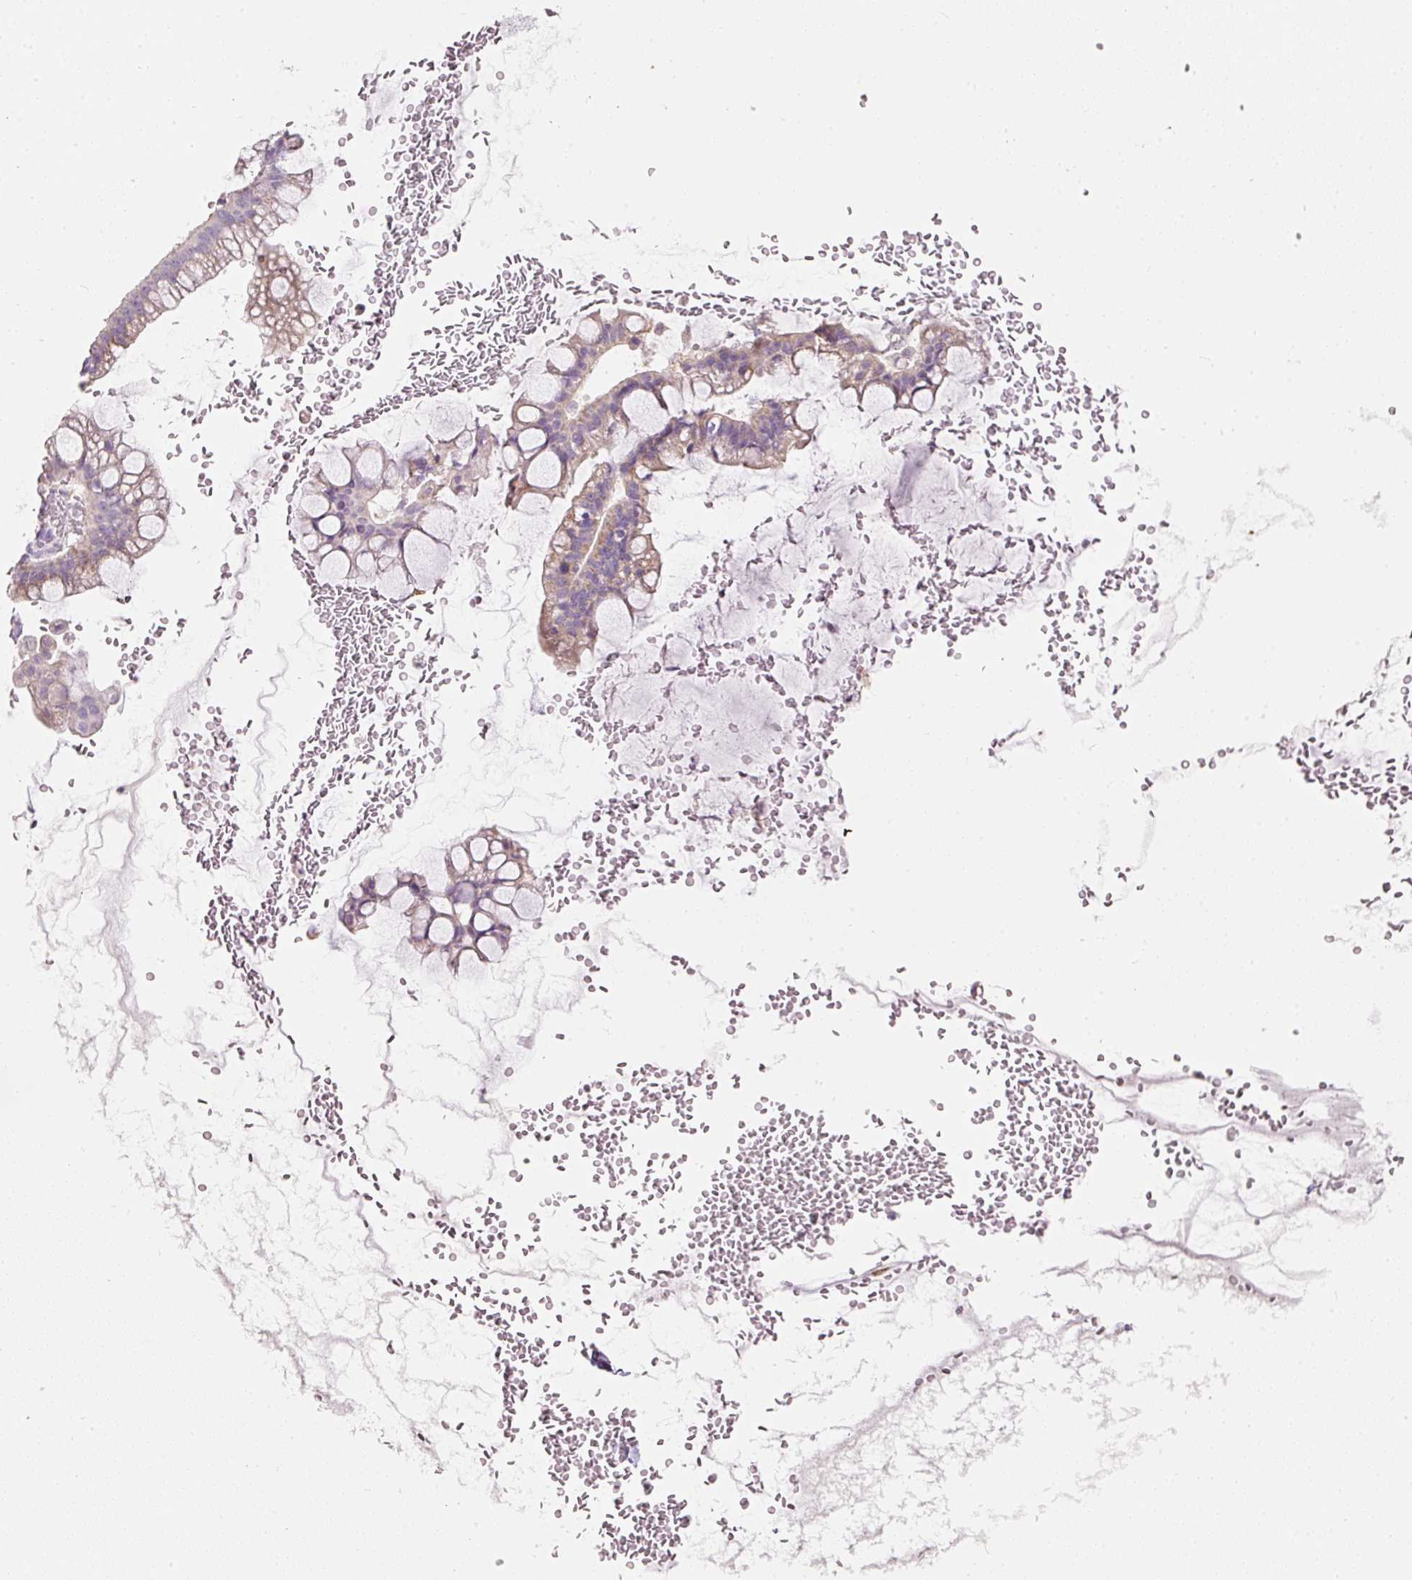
{"staining": {"intensity": "negative", "quantity": "none", "location": "none"}, "tissue": "ovarian cancer", "cell_type": "Tumor cells", "image_type": "cancer", "snomed": [{"axis": "morphology", "description": "Cystadenocarcinoma, mucinous, NOS"}, {"axis": "topography", "description": "Ovary"}], "caption": "The micrograph shows no staining of tumor cells in ovarian cancer.", "gene": "MTHFD2", "patient": {"sex": "female", "age": 73}}